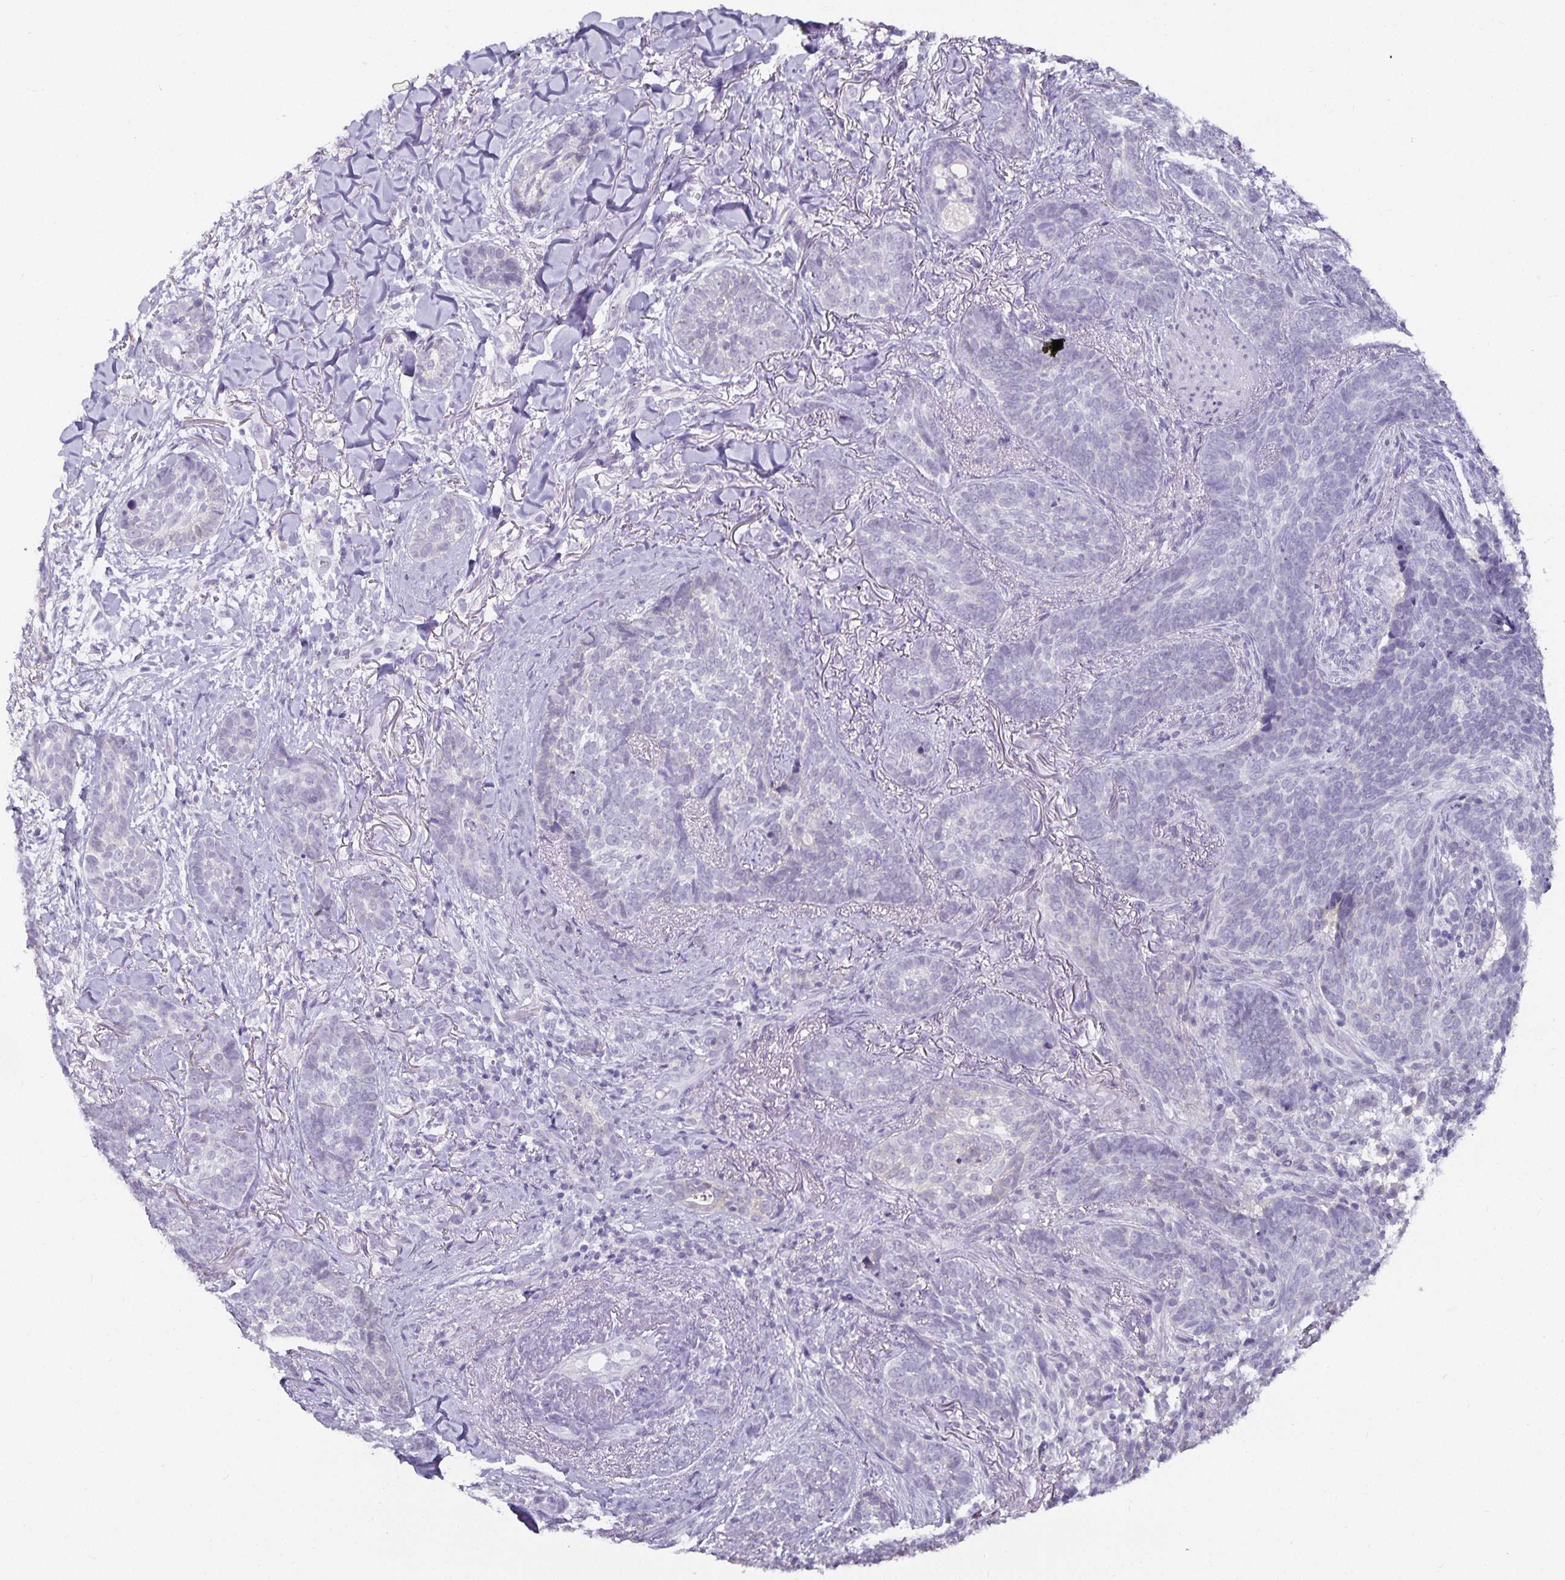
{"staining": {"intensity": "negative", "quantity": "none", "location": "none"}, "tissue": "skin cancer", "cell_type": "Tumor cells", "image_type": "cancer", "snomed": [{"axis": "morphology", "description": "Basal cell carcinoma"}, {"axis": "topography", "description": "Skin"}, {"axis": "topography", "description": "Skin of face"}], "caption": "Histopathology image shows no protein staining in tumor cells of skin cancer tissue.", "gene": "CA12", "patient": {"sex": "male", "age": 88}}